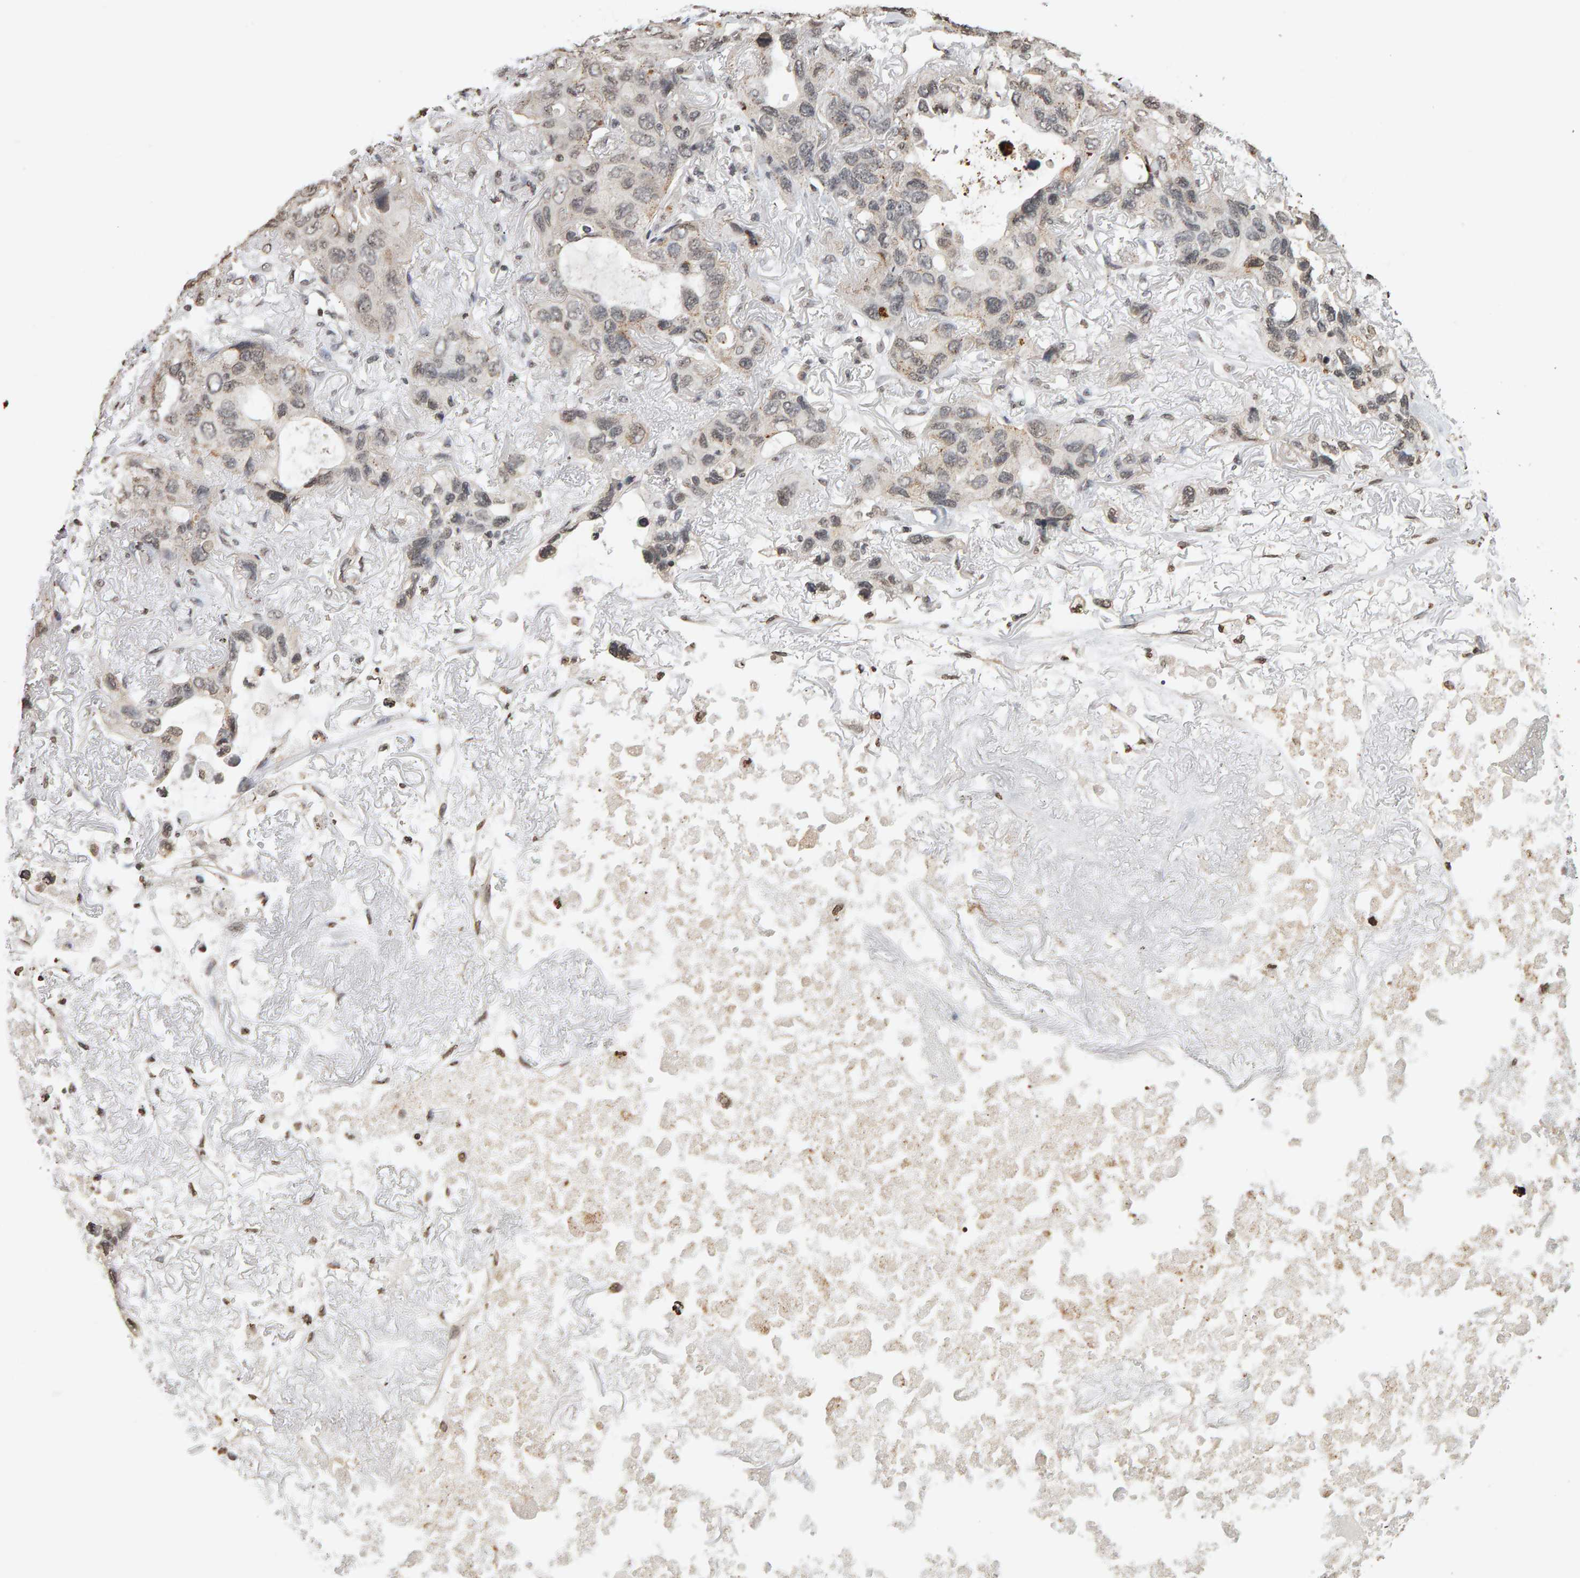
{"staining": {"intensity": "weak", "quantity": "25%-75%", "location": "cytoplasmic/membranous"}, "tissue": "lung cancer", "cell_type": "Tumor cells", "image_type": "cancer", "snomed": [{"axis": "morphology", "description": "Squamous cell carcinoma, NOS"}, {"axis": "topography", "description": "Lung"}], "caption": "An image showing weak cytoplasmic/membranous positivity in approximately 25%-75% of tumor cells in lung cancer (squamous cell carcinoma), as visualized by brown immunohistochemical staining.", "gene": "AFF4", "patient": {"sex": "female", "age": 73}}